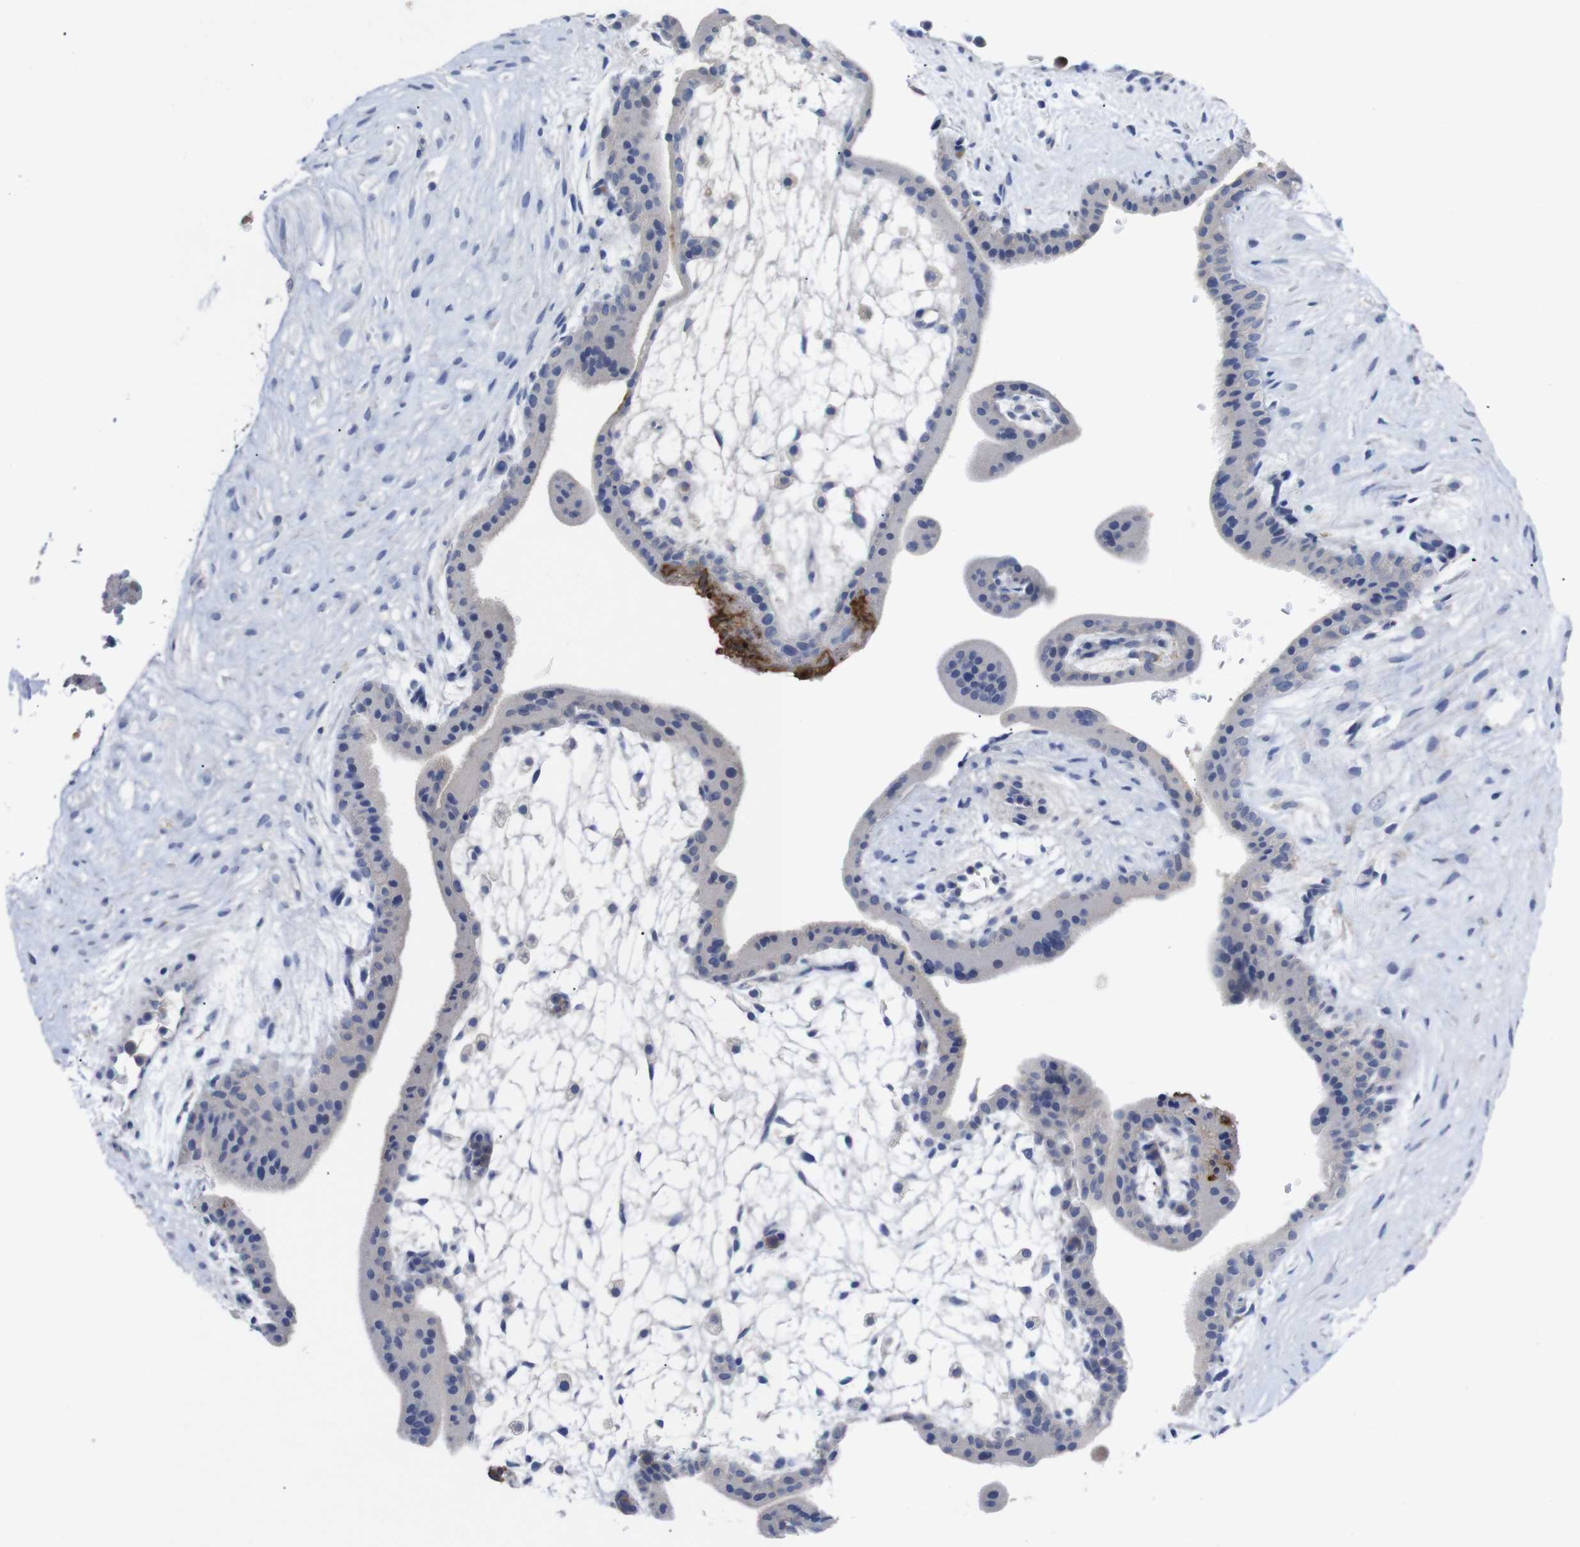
{"staining": {"intensity": "negative", "quantity": "none", "location": "none"}, "tissue": "placenta", "cell_type": "Trophoblastic cells", "image_type": "normal", "snomed": [{"axis": "morphology", "description": "Normal tissue, NOS"}, {"axis": "topography", "description": "Placenta"}], "caption": "This is a histopathology image of IHC staining of benign placenta, which shows no expression in trophoblastic cells.", "gene": "C5AR1", "patient": {"sex": "female", "age": 35}}